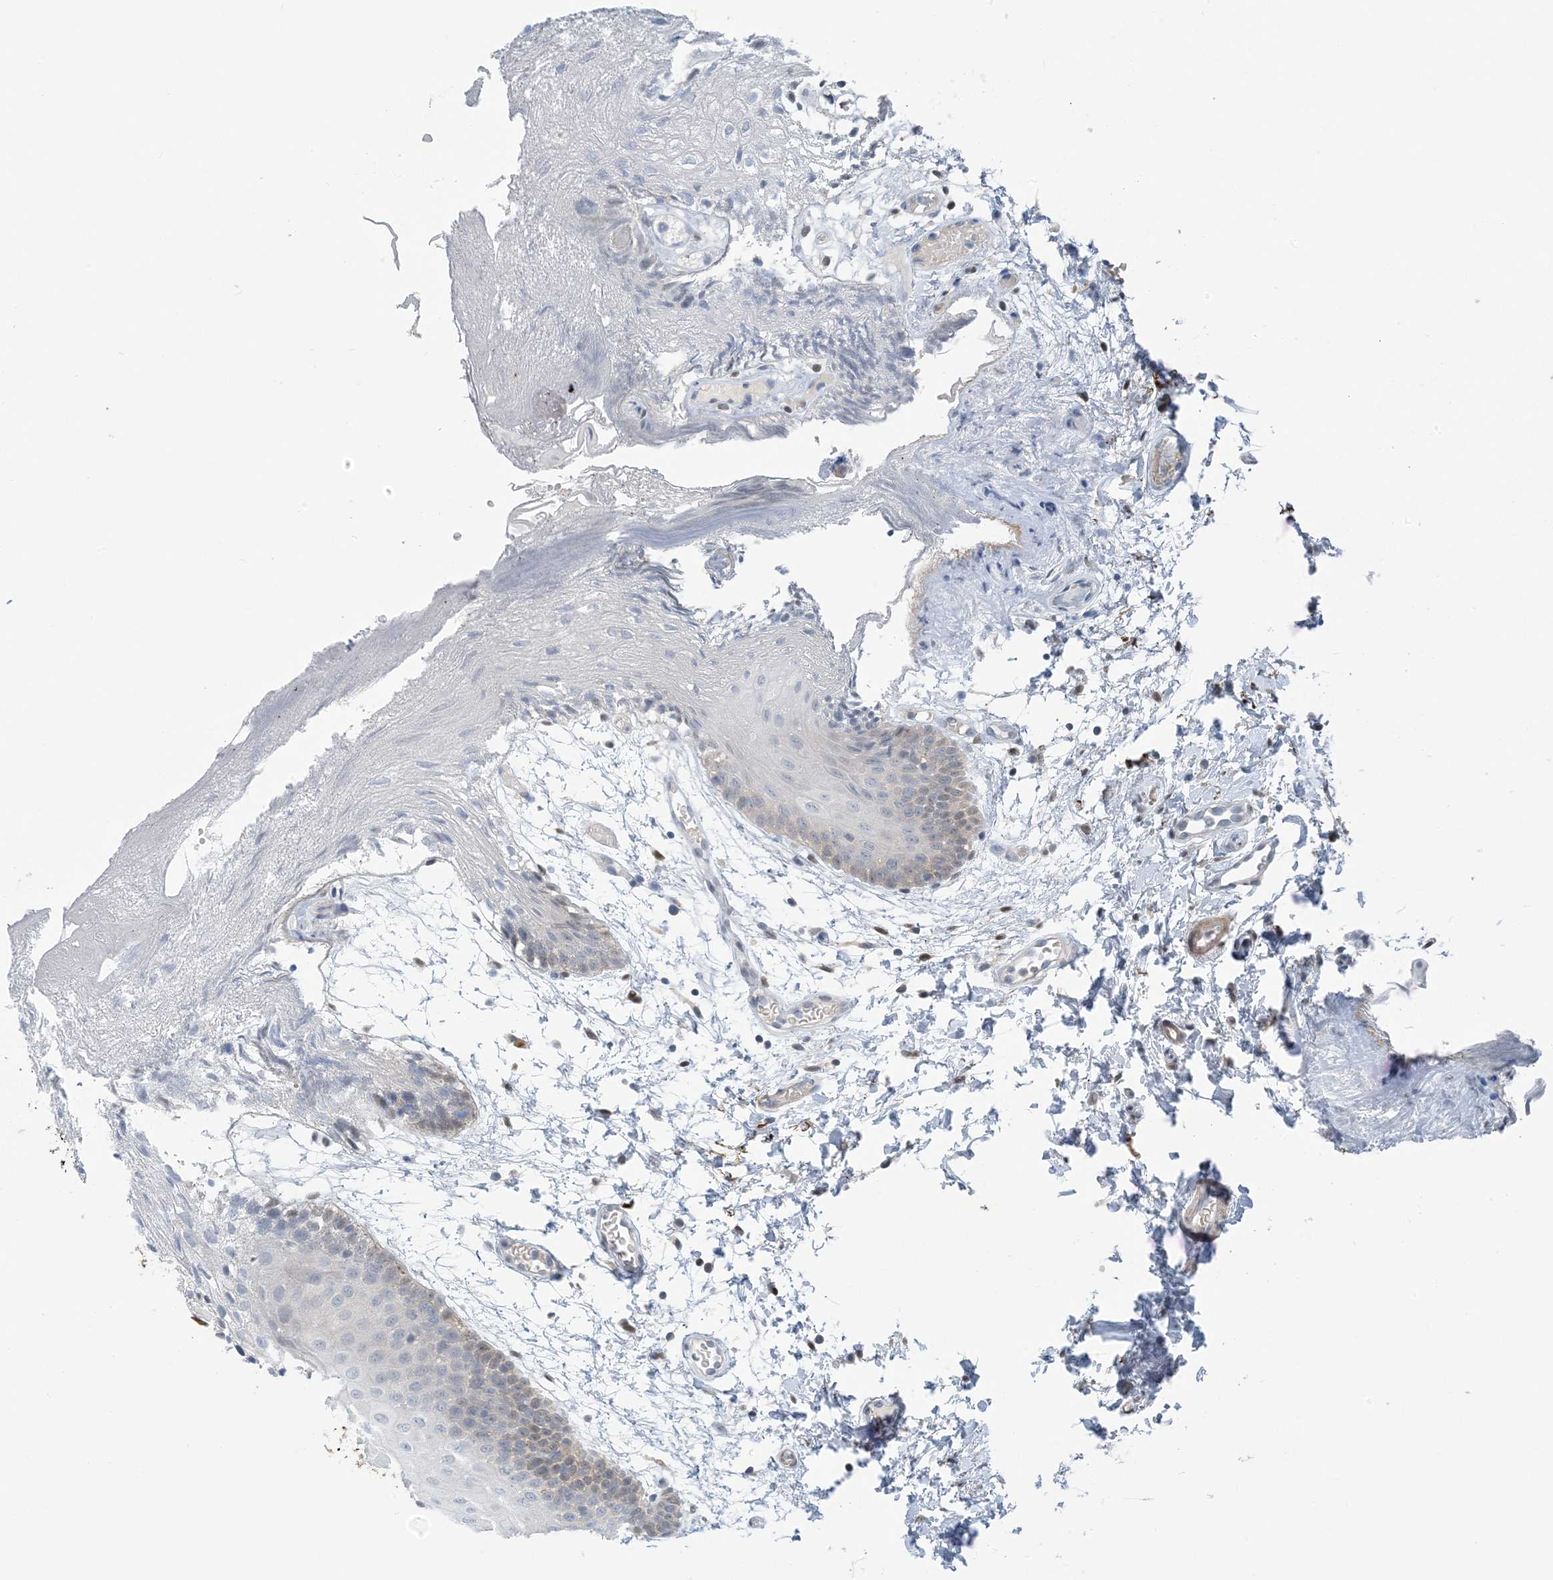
{"staining": {"intensity": "weak", "quantity": "<25%", "location": "nuclear"}, "tissue": "oral mucosa", "cell_type": "Squamous epithelial cells", "image_type": "normal", "snomed": [{"axis": "morphology", "description": "Normal tissue, NOS"}, {"axis": "topography", "description": "Skeletal muscle"}, {"axis": "topography", "description": "Oral tissue"}, {"axis": "topography", "description": "Salivary gland"}, {"axis": "topography", "description": "Peripheral nerve tissue"}], "caption": "This is a photomicrograph of immunohistochemistry staining of normal oral mucosa, which shows no expression in squamous epithelial cells. (DAB IHC visualized using brightfield microscopy, high magnification).", "gene": "ZC3H12A", "patient": {"sex": "male", "age": 54}}